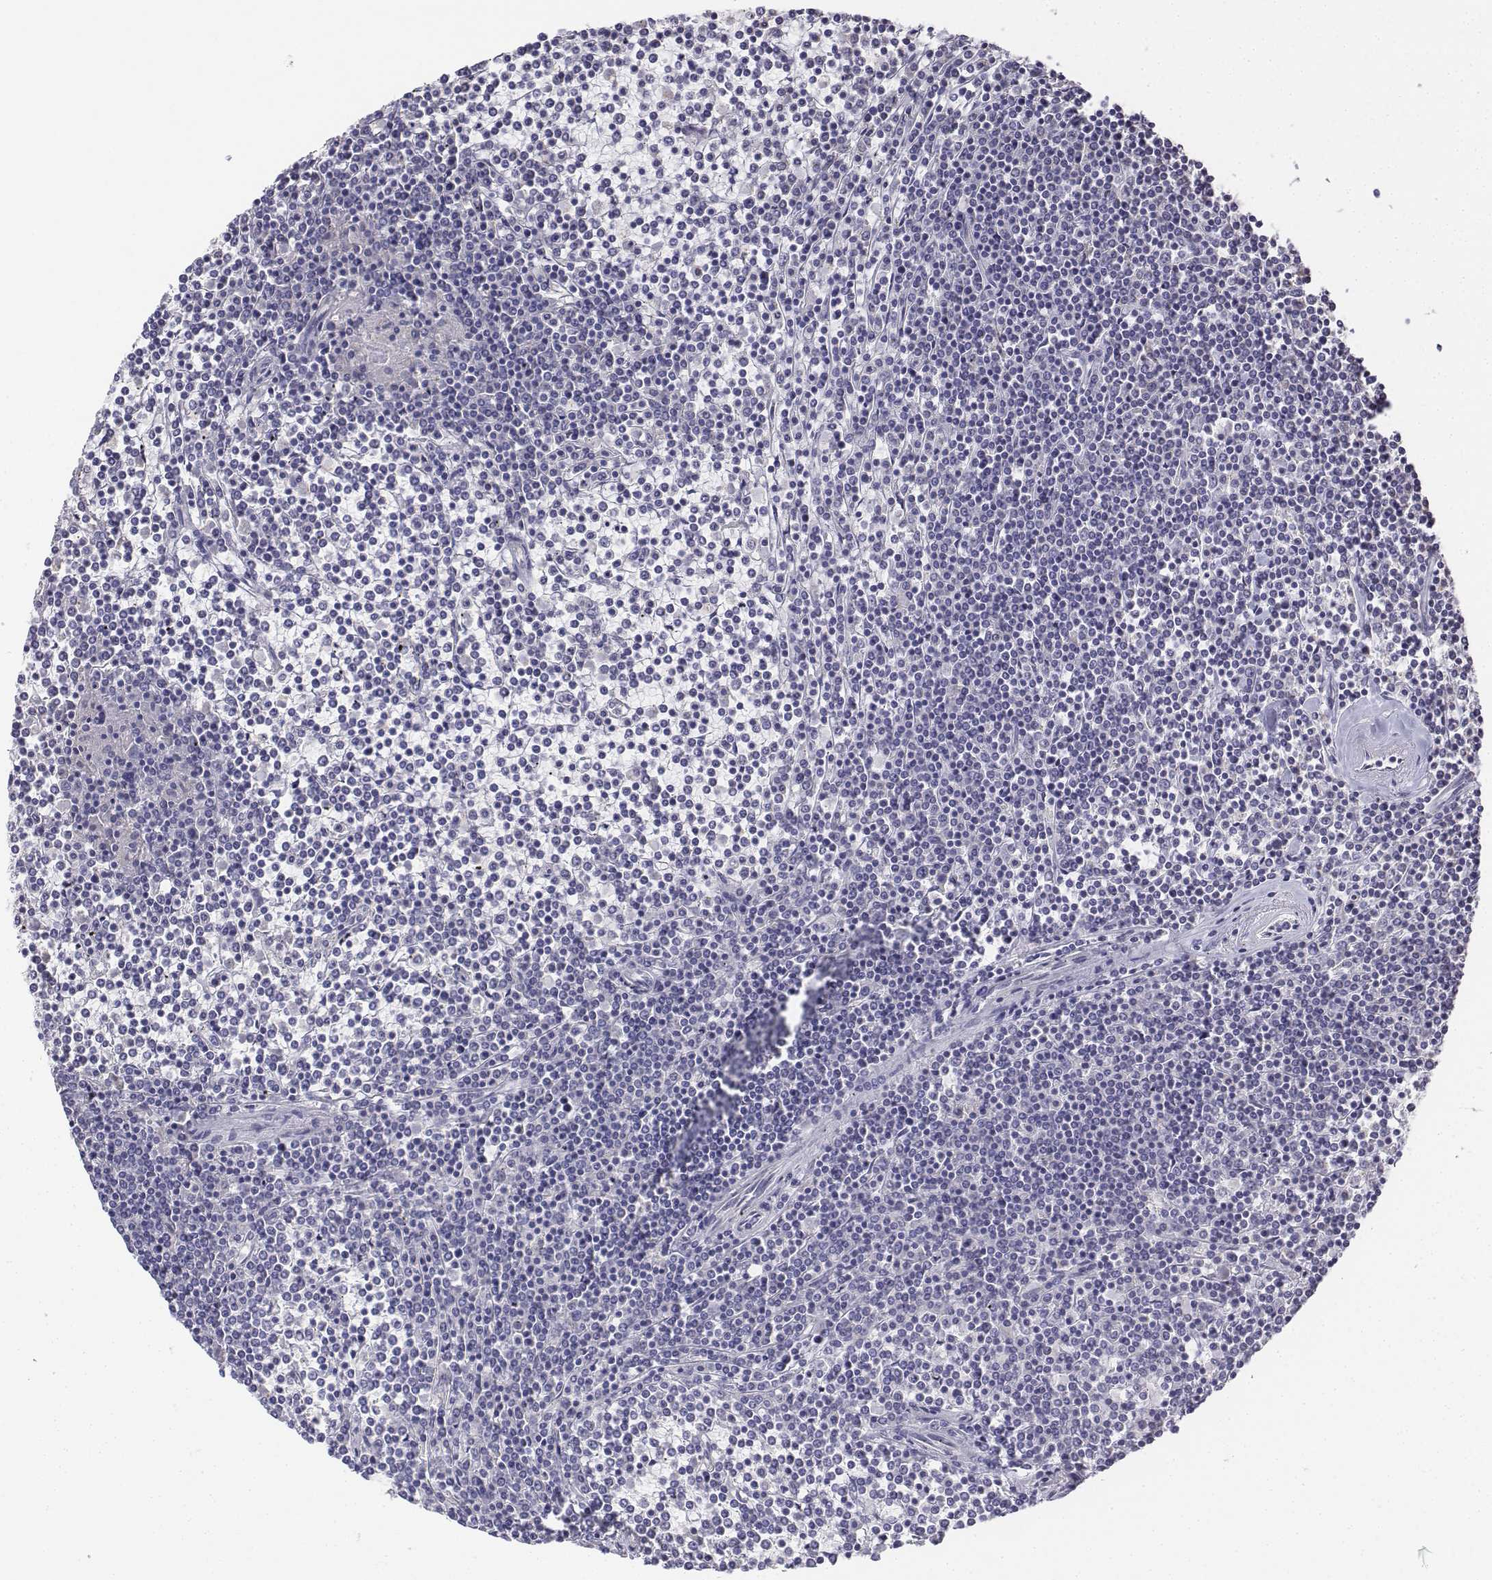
{"staining": {"intensity": "negative", "quantity": "none", "location": "none"}, "tissue": "lymphoma", "cell_type": "Tumor cells", "image_type": "cancer", "snomed": [{"axis": "morphology", "description": "Malignant lymphoma, non-Hodgkin's type, Low grade"}, {"axis": "topography", "description": "Spleen"}], "caption": "Immunohistochemistry of low-grade malignant lymphoma, non-Hodgkin's type exhibits no positivity in tumor cells.", "gene": "LGSN", "patient": {"sex": "female", "age": 19}}